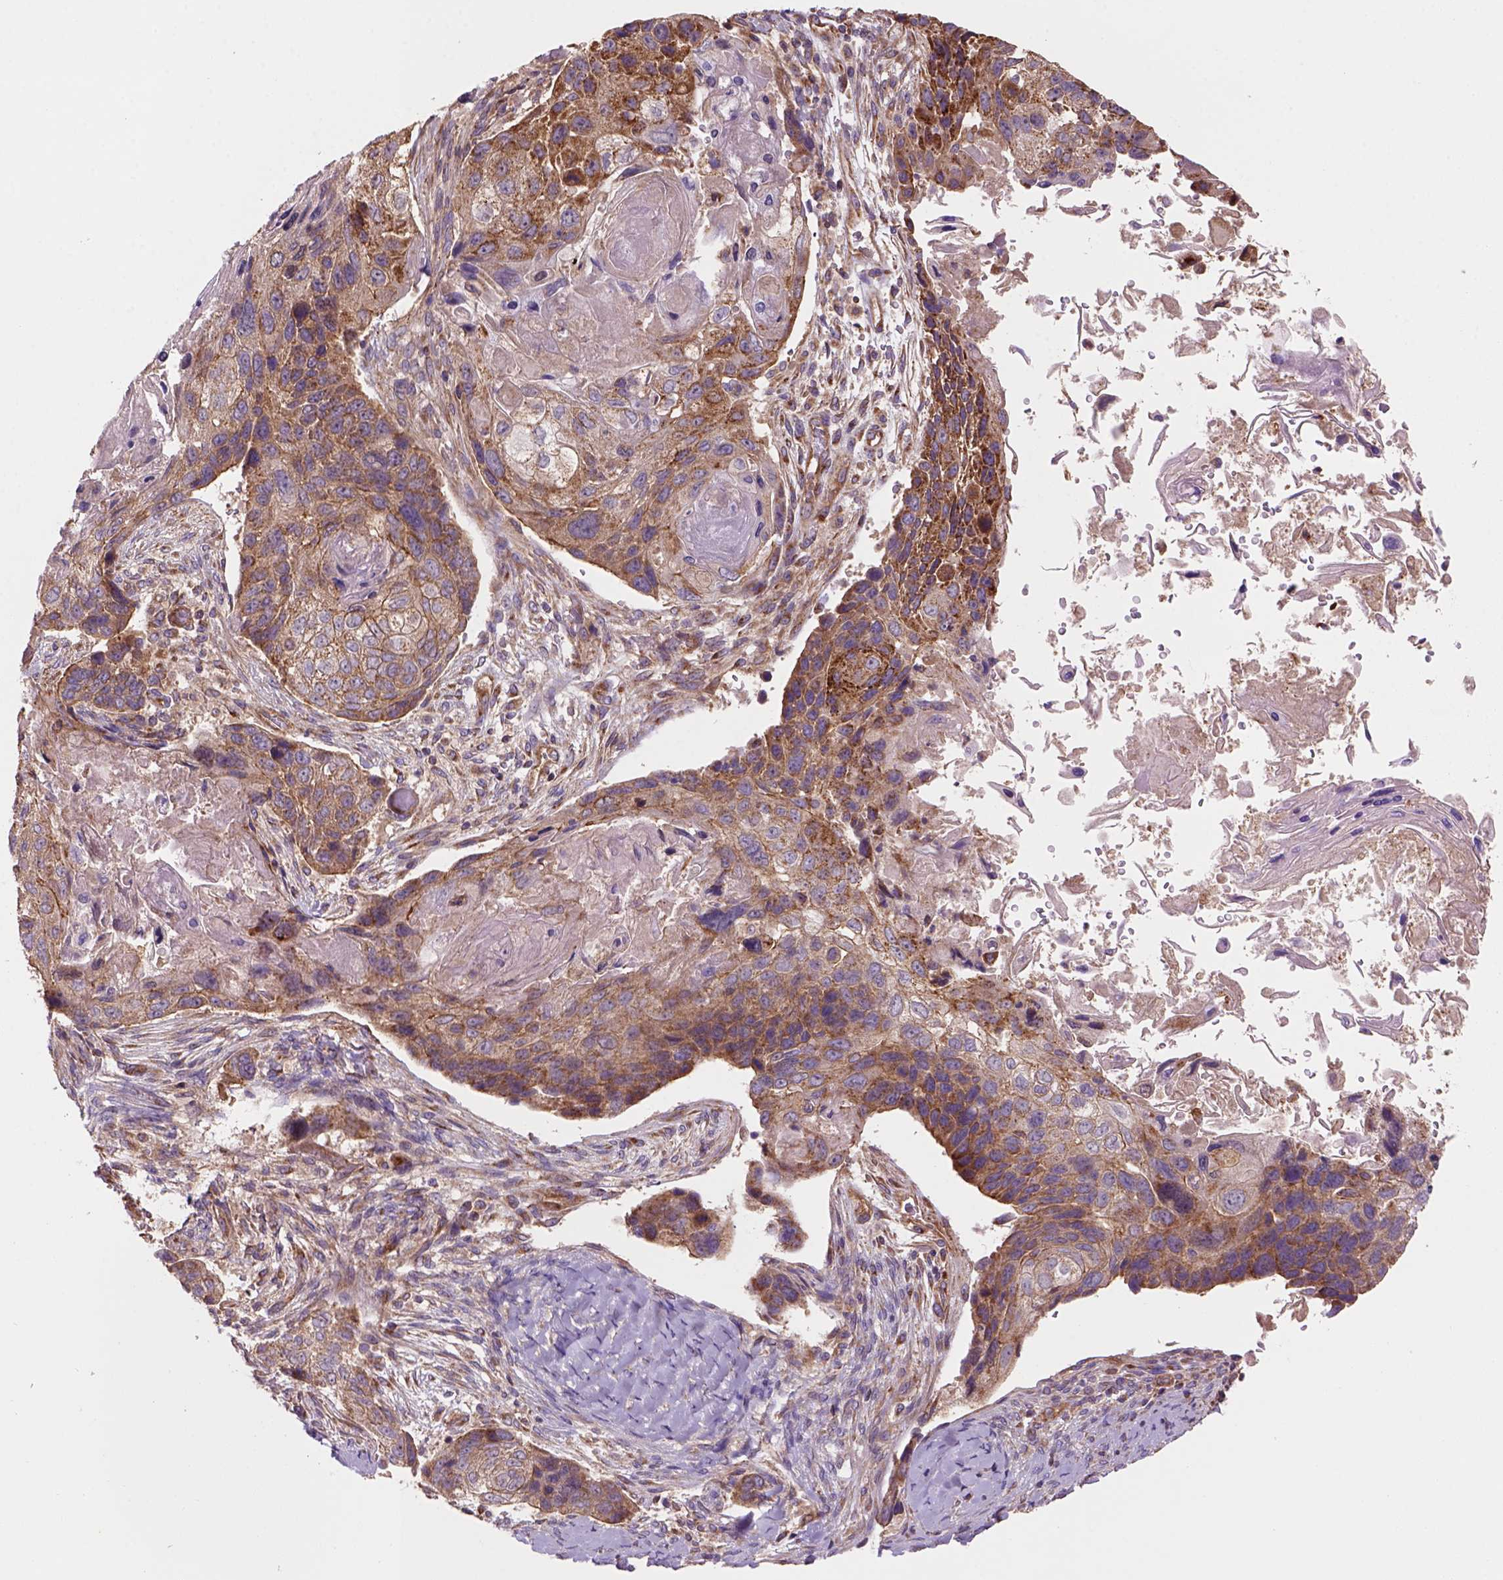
{"staining": {"intensity": "moderate", "quantity": "25%-75%", "location": "cytoplasmic/membranous"}, "tissue": "lung cancer", "cell_type": "Tumor cells", "image_type": "cancer", "snomed": [{"axis": "morphology", "description": "Squamous cell carcinoma, NOS"}, {"axis": "topography", "description": "Lung"}], "caption": "Lung cancer stained with a protein marker exhibits moderate staining in tumor cells.", "gene": "WARS2", "patient": {"sex": "male", "age": 69}}